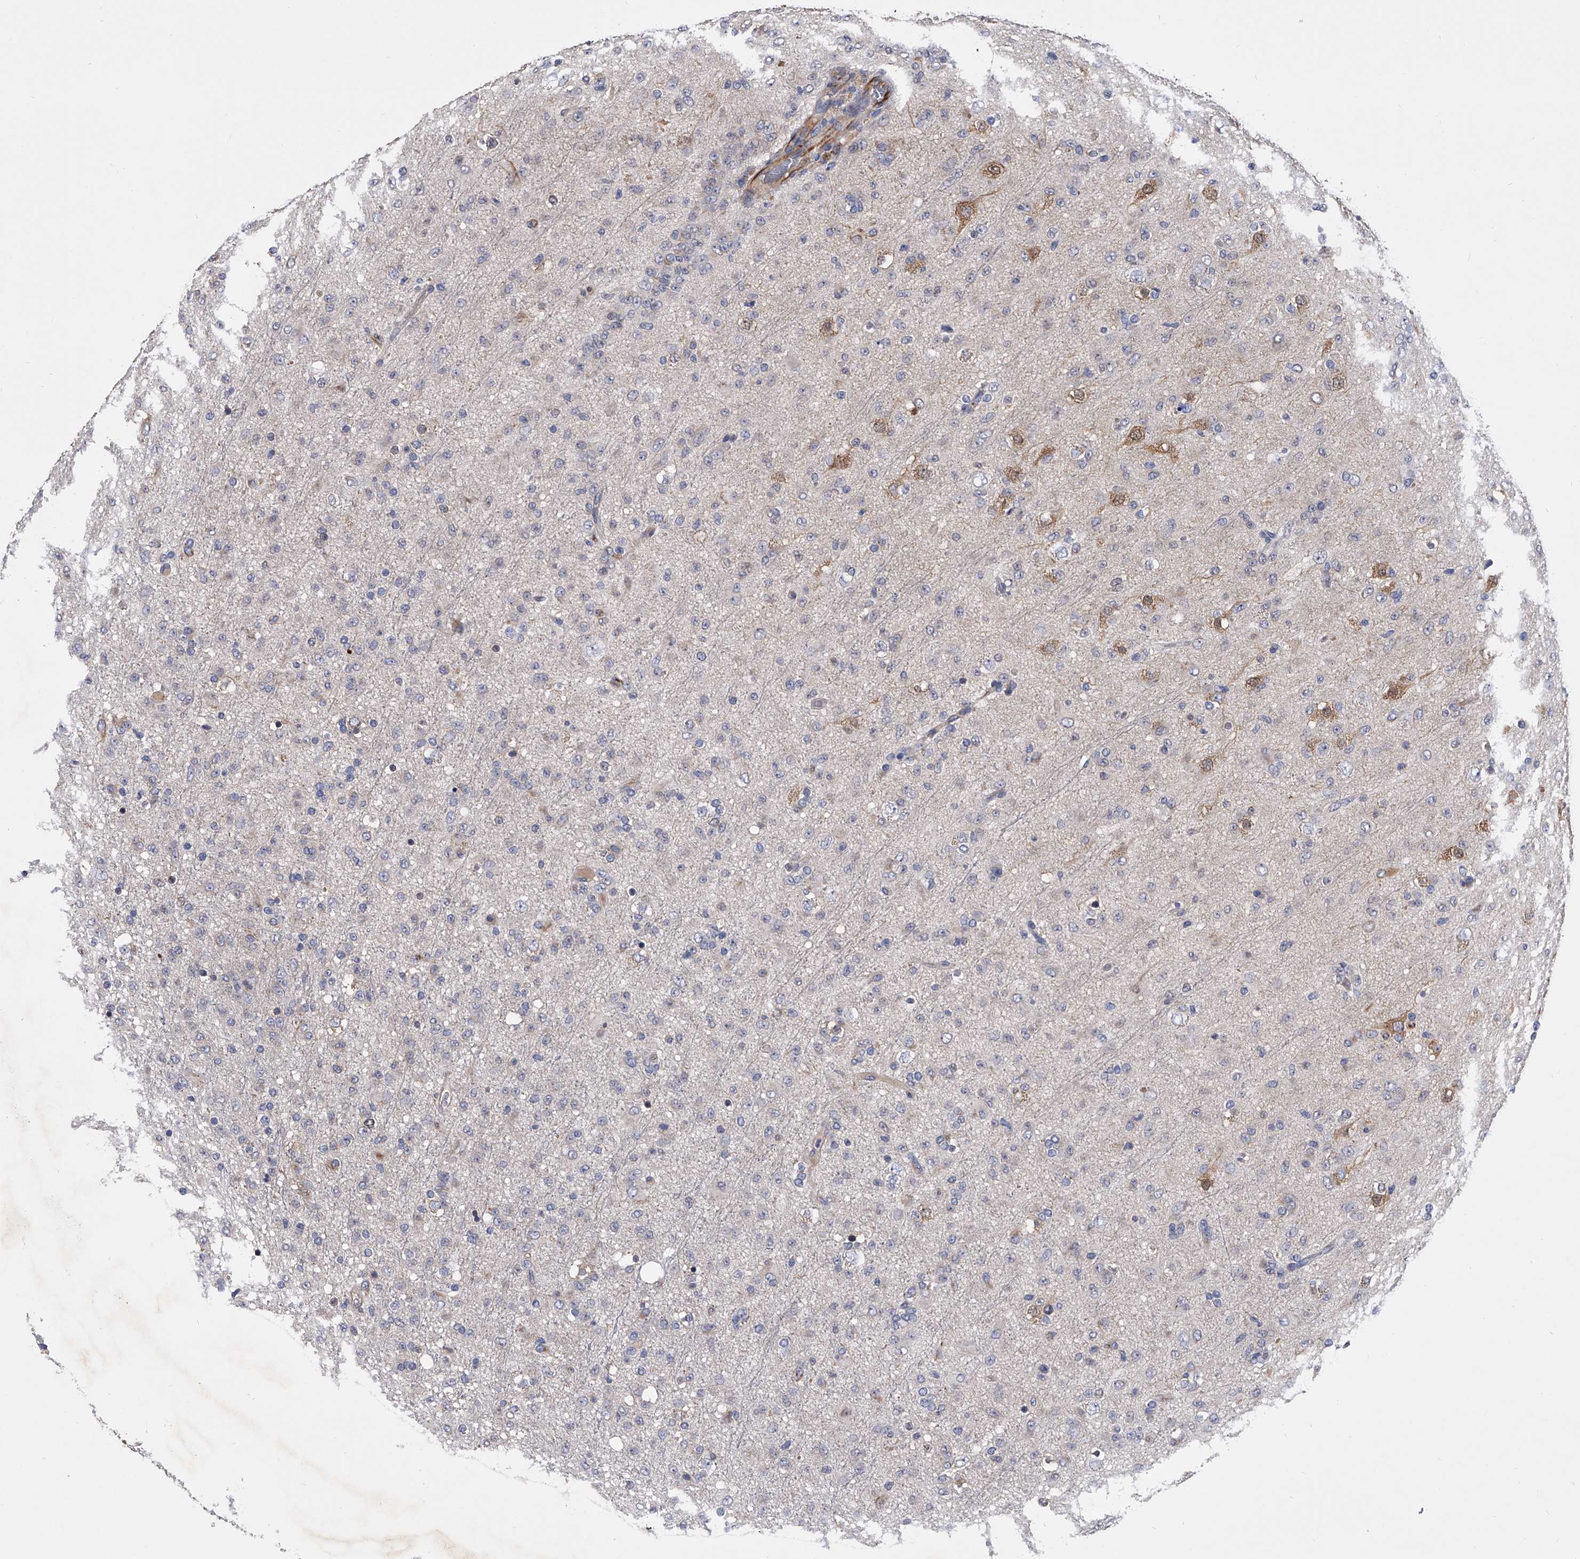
{"staining": {"intensity": "negative", "quantity": "none", "location": "none"}, "tissue": "glioma", "cell_type": "Tumor cells", "image_type": "cancer", "snomed": [{"axis": "morphology", "description": "Glioma, malignant, Low grade"}, {"axis": "topography", "description": "Brain"}], "caption": "High power microscopy image of an IHC image of glioma, revealing no significant positivity in tumor cells.", "gene": "EFCAB7", "patient": {"sex": "male", "age": 65}}